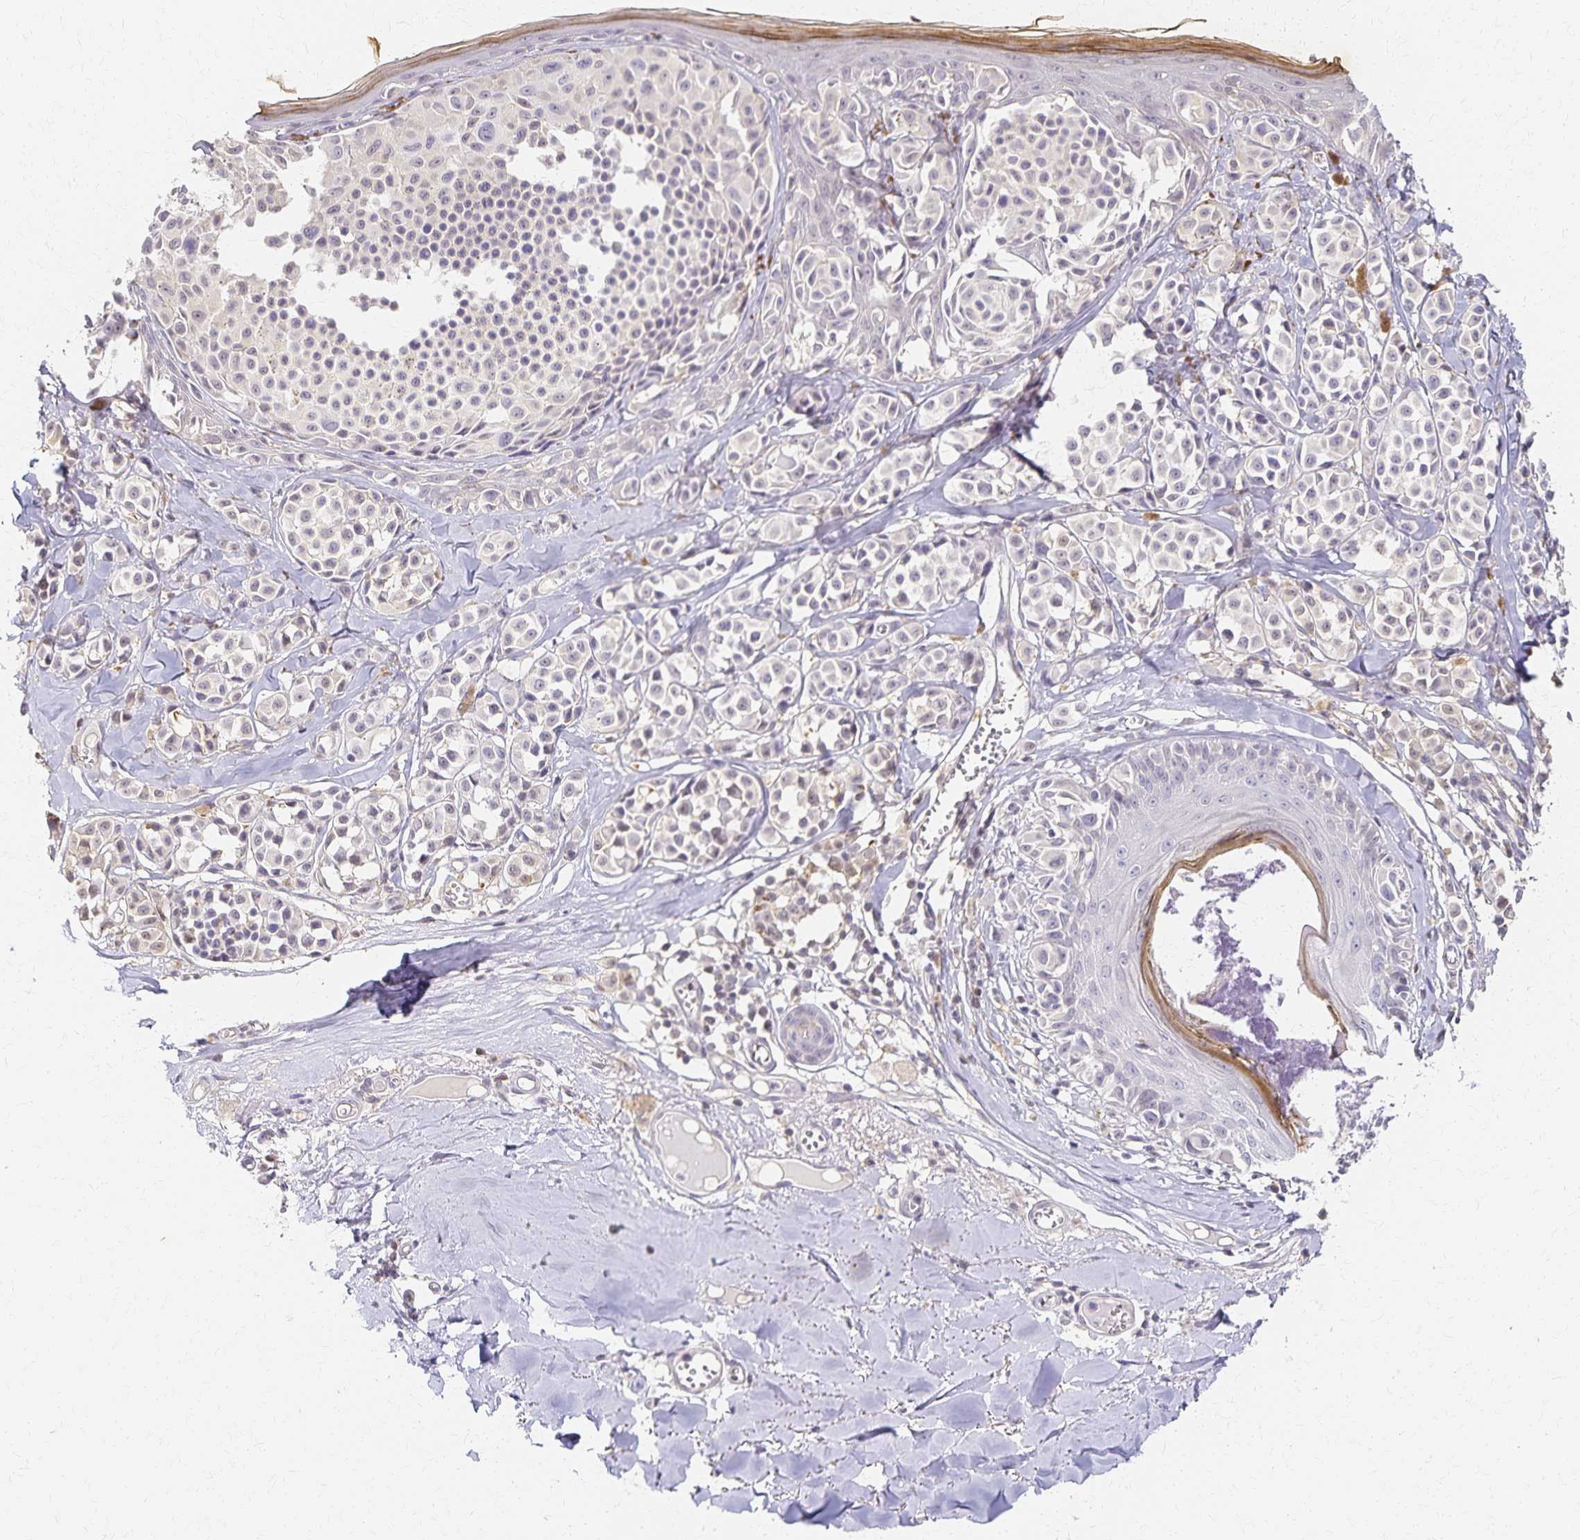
{"staining": {"intensity": "negative", "quantity": "none", "location": "none"}, "tissue": "melanoma", "cell_type": "Tumor cells", "image_type": "cancer", "snomed": [{"axis": "morphology", "description": "Malignant melanoma, NOS"}, {"axis": "topography", "description": "Skin"}], "caption": "The histopathology image demonstrates no staining of tumor cells in malignant melanoma.", "gene": "AZGP1", "patient": {"sex": "female", "age": 43}}